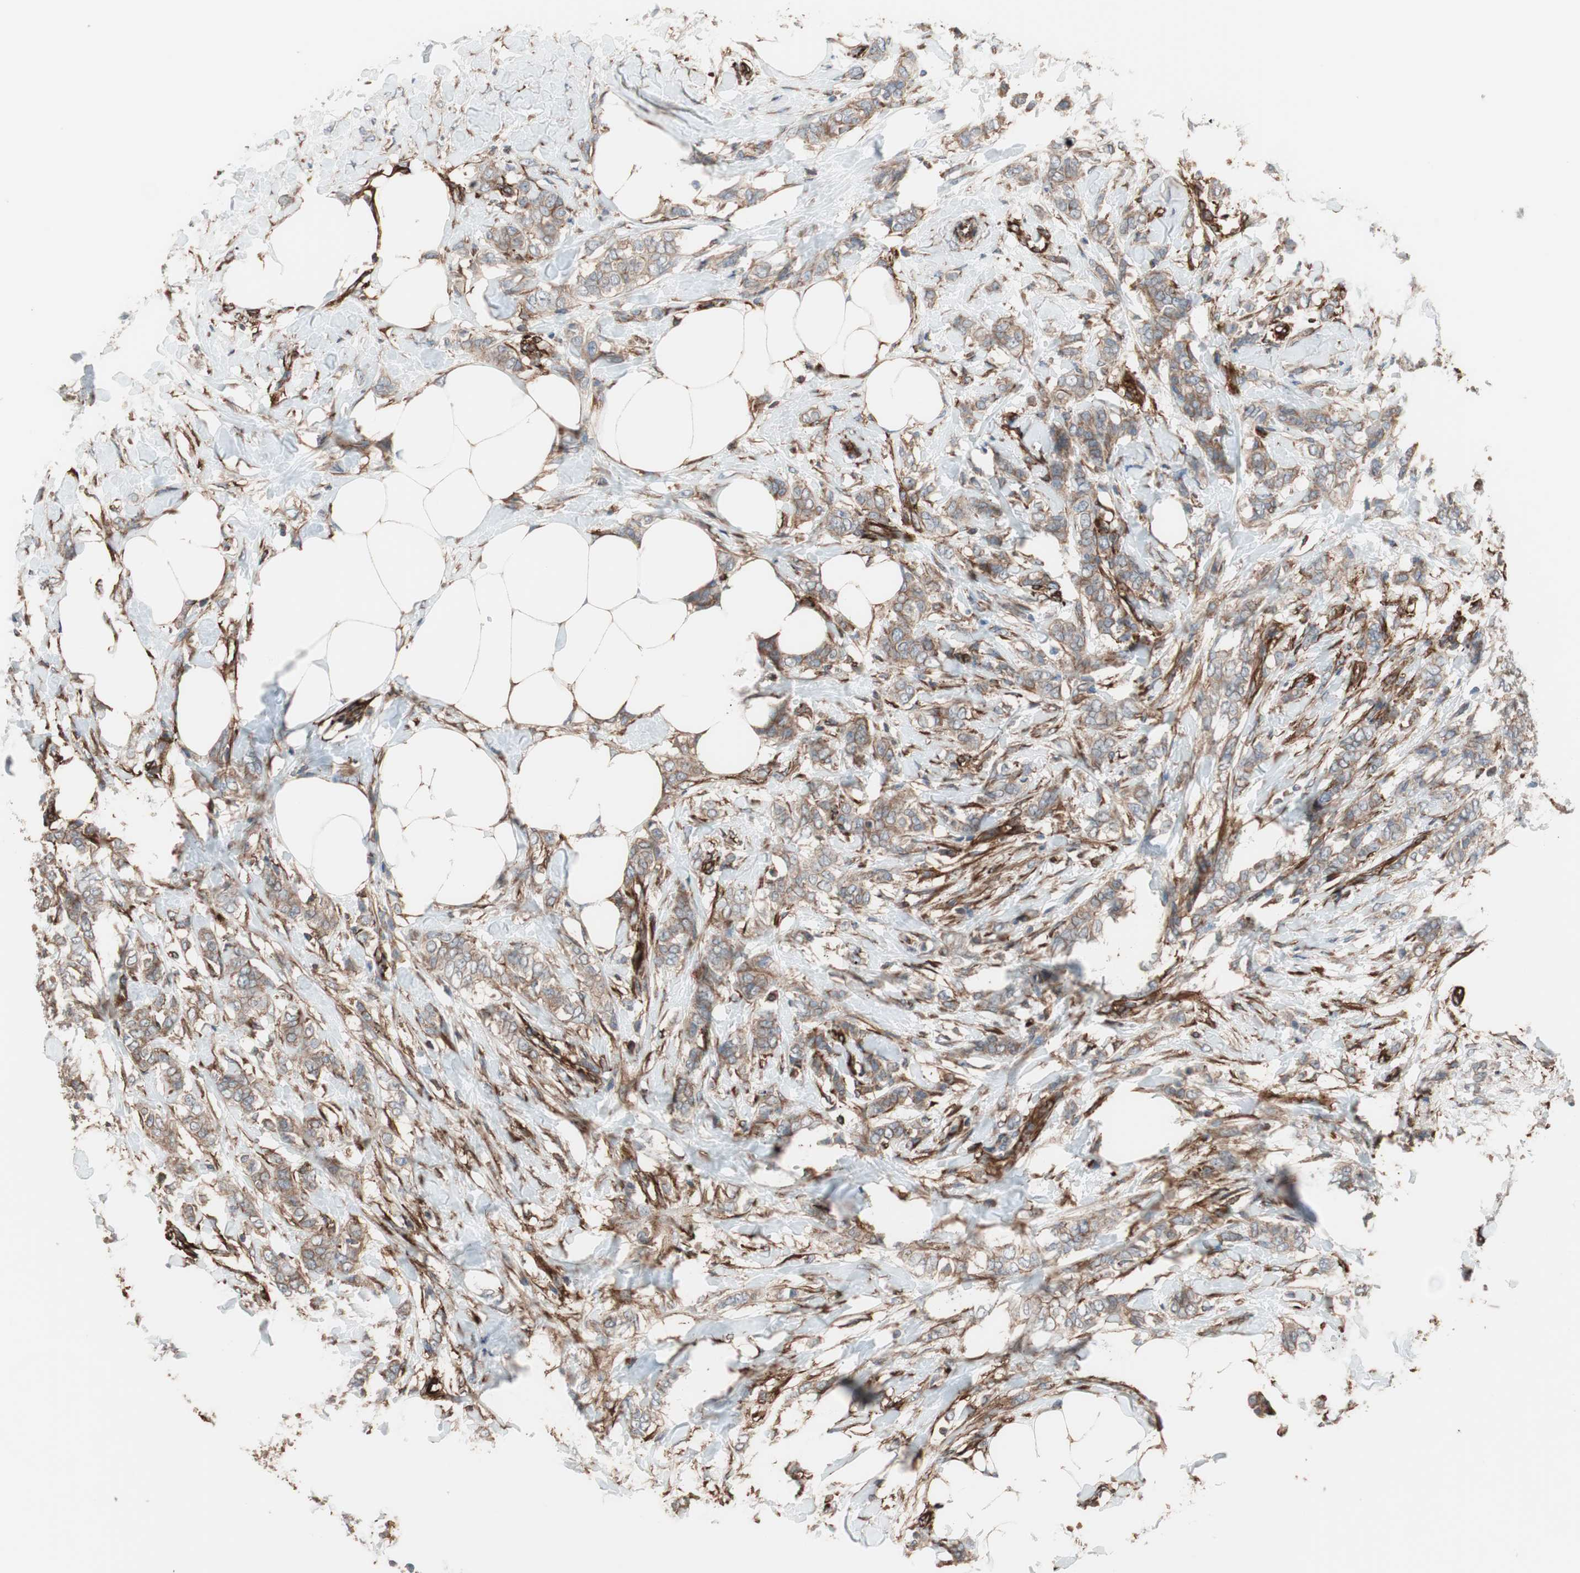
{"staining": {"intensity": "moderate", "quantity": ">75%", "location": "cytoplasmic/membranous"}, "tissue": "breast cancer", "cell_type": "Tumor cells", "image_type": "cancer", "snomed": [{"axis": "morphology", "description": "Lobular carcinoma, in situ"}, {"axis": "morphology", "description": "Lobular carcinoma"}, {"axis": "topography", "description": "Breast"}], "caption": "Breast lobular carcinoma in situ was stained to show a protein in brown. There is medium levels of moderate cytoplasmic/membranous positivity in about >75% of tumor cells.", "gene": "GPSM2", "patient": {"sex": "female", "age": 41}}